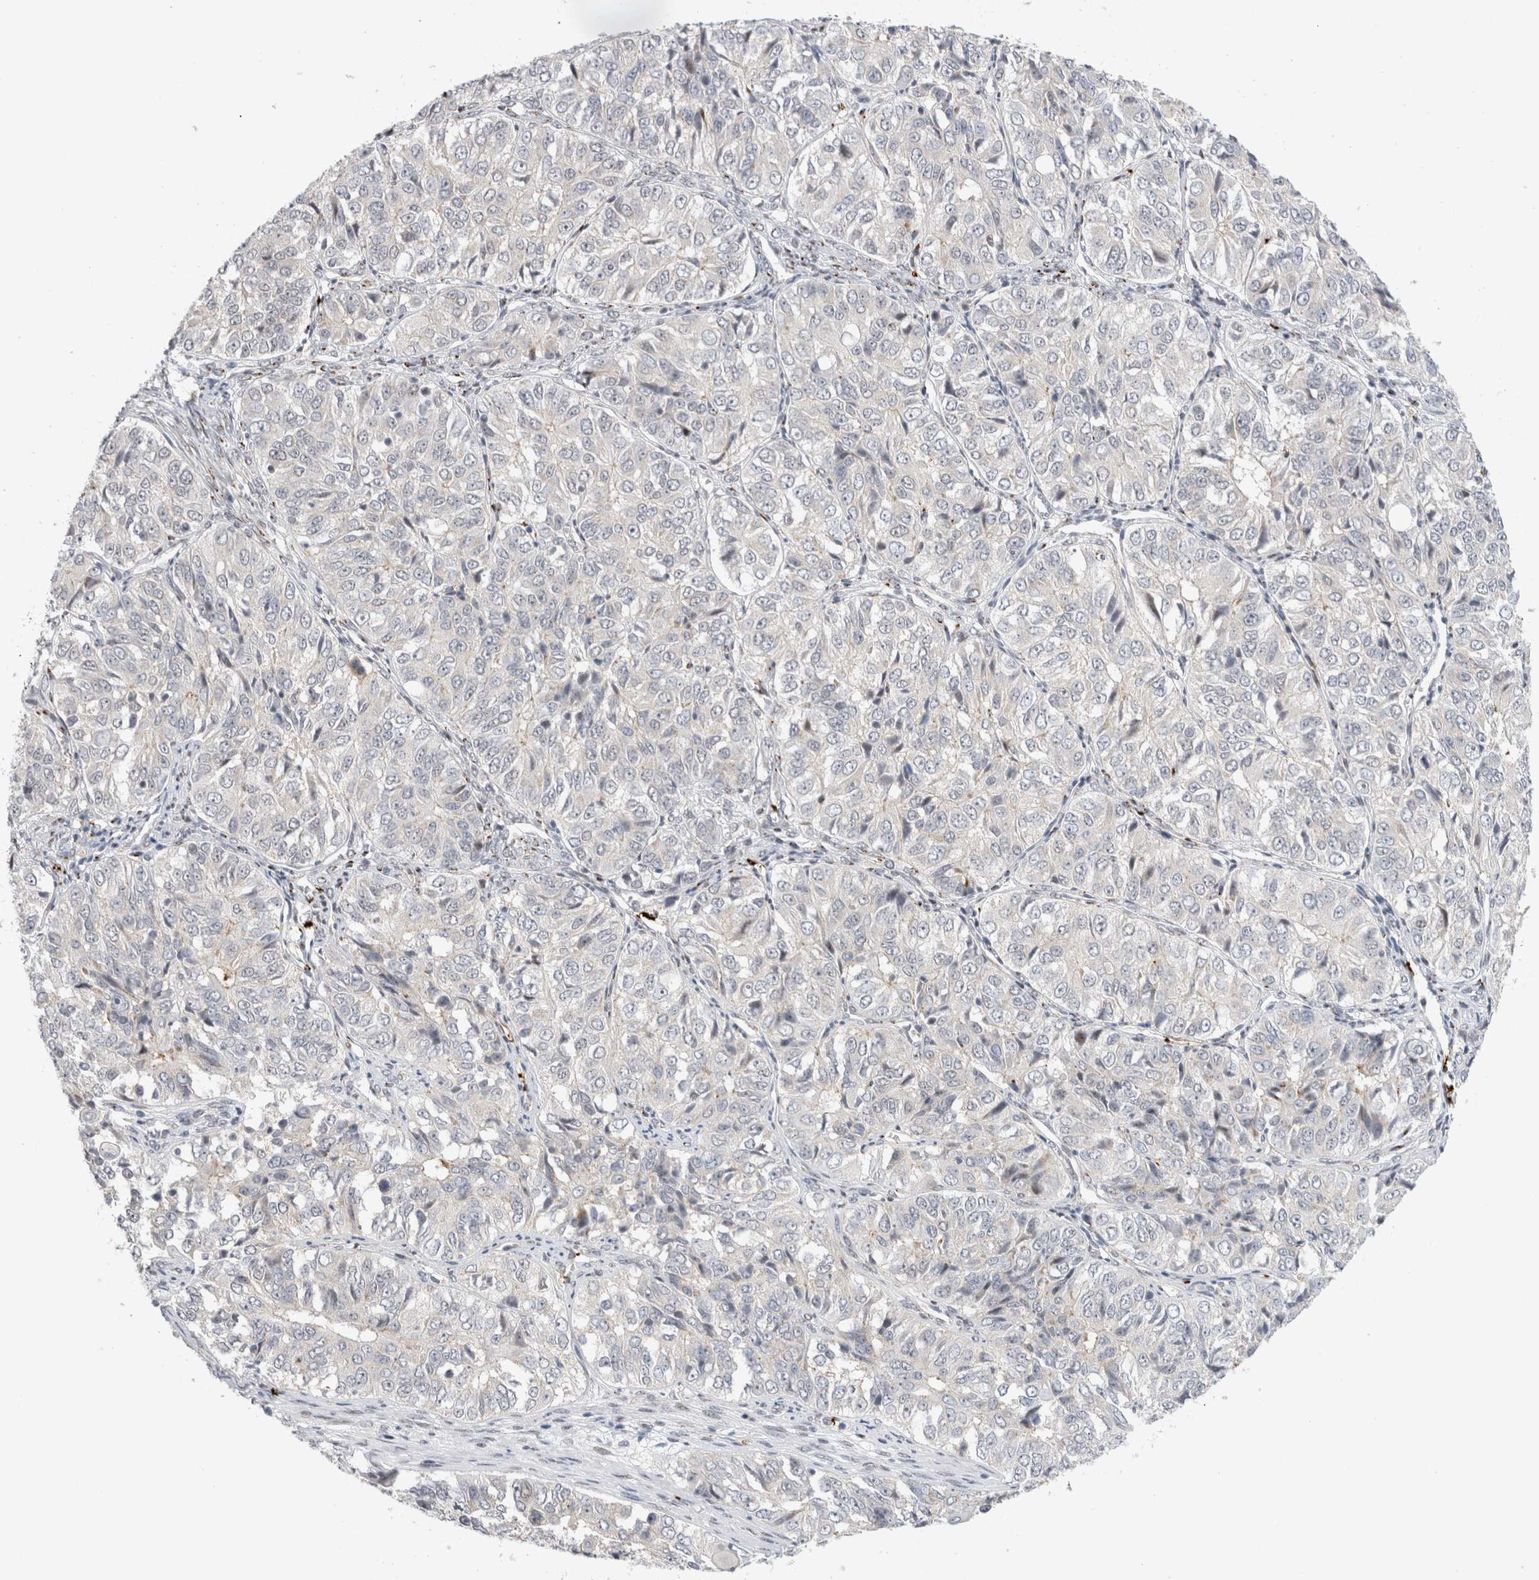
{"staining": {"intensity": "negative", "quantity": "none", "location": "none"}, "tissue": "ovarian cancer", "cell_type": "Tumor cells", "image_type": "cancer", "snomed": [{"axis": "morphology", "description": "Carcinoma, endometroid"}, {"axis": "topography", "description": "Ovary"}], "caption": "Tumor cells show no significant protein positivity in ovarian cancer.", "gene": "VPS28", "patient": {"sex": "female", "age": 51}}